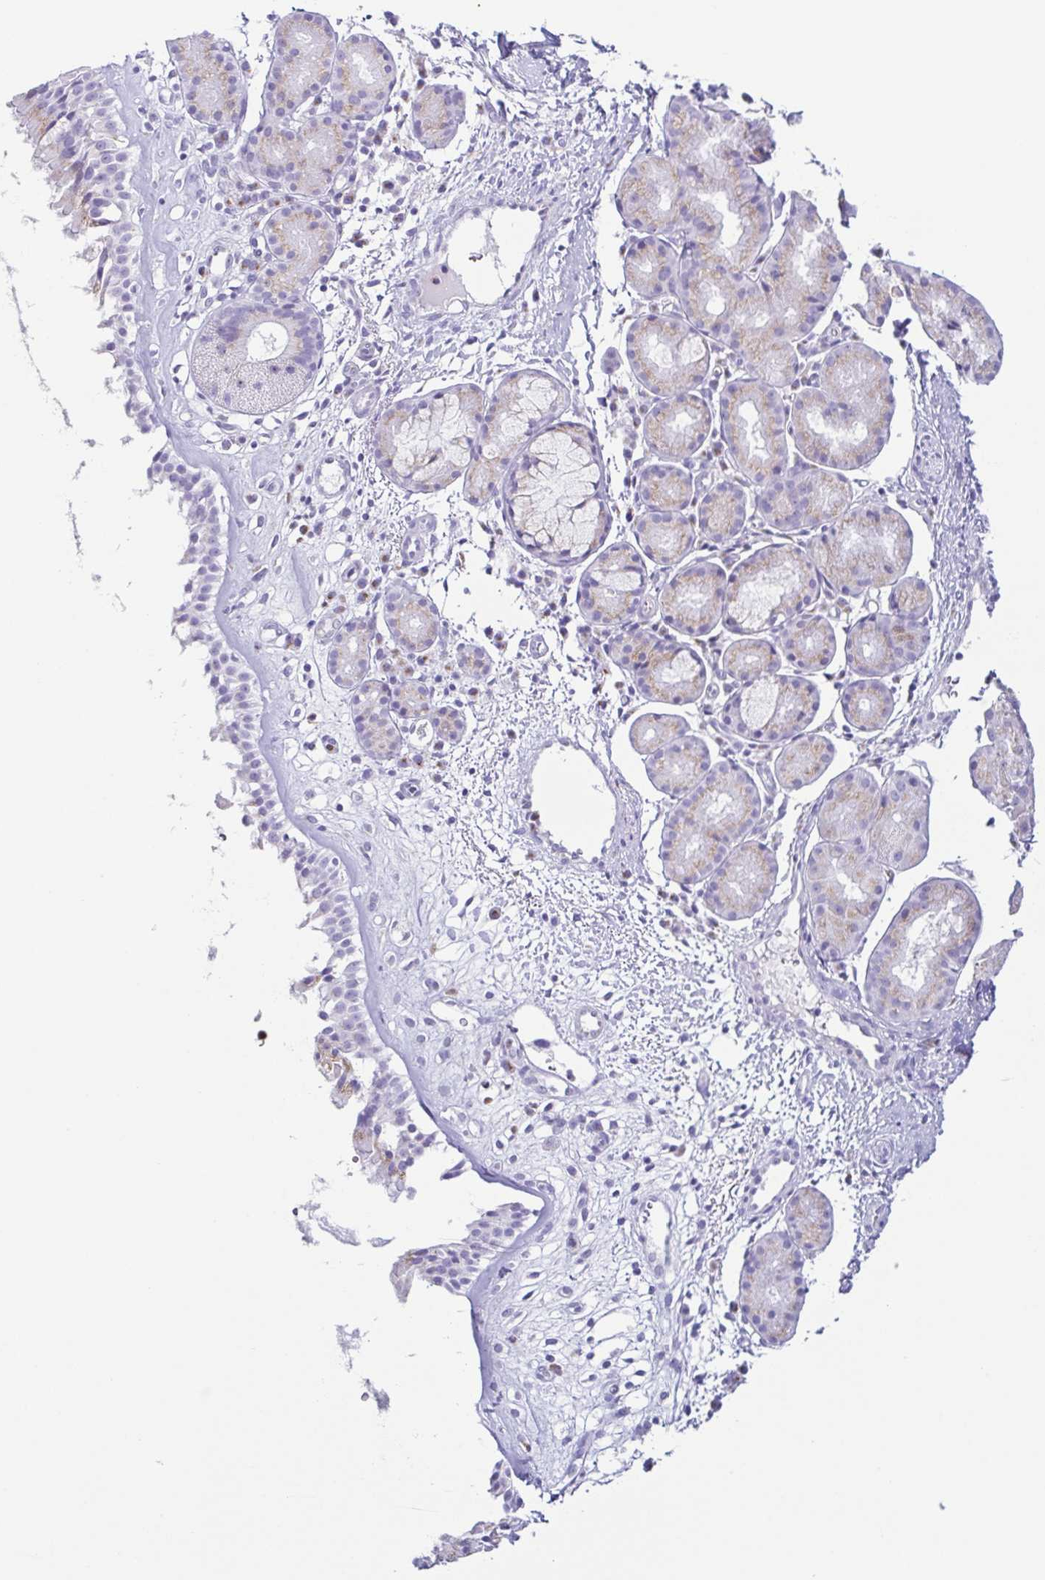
{"staining": {"intensity": "negative", "quantity": "none", "location": "none"}, "tissue": "nasopharynx", "cell_type": "Respiratory epithelial cells", "image_type": "normal", "snomed": [{"axis": "morphology", "description": "Normal tissue, NOS"}, {"axis": "topography", "description": "Nasopharynx"}], "caption": "Respiratory epithelial cells are negative for protein expression in benign human nasopharynx. Nuclei are stained in blue.", "gene": "AZU1", "patient": {"sex": "male", "age": 65}}